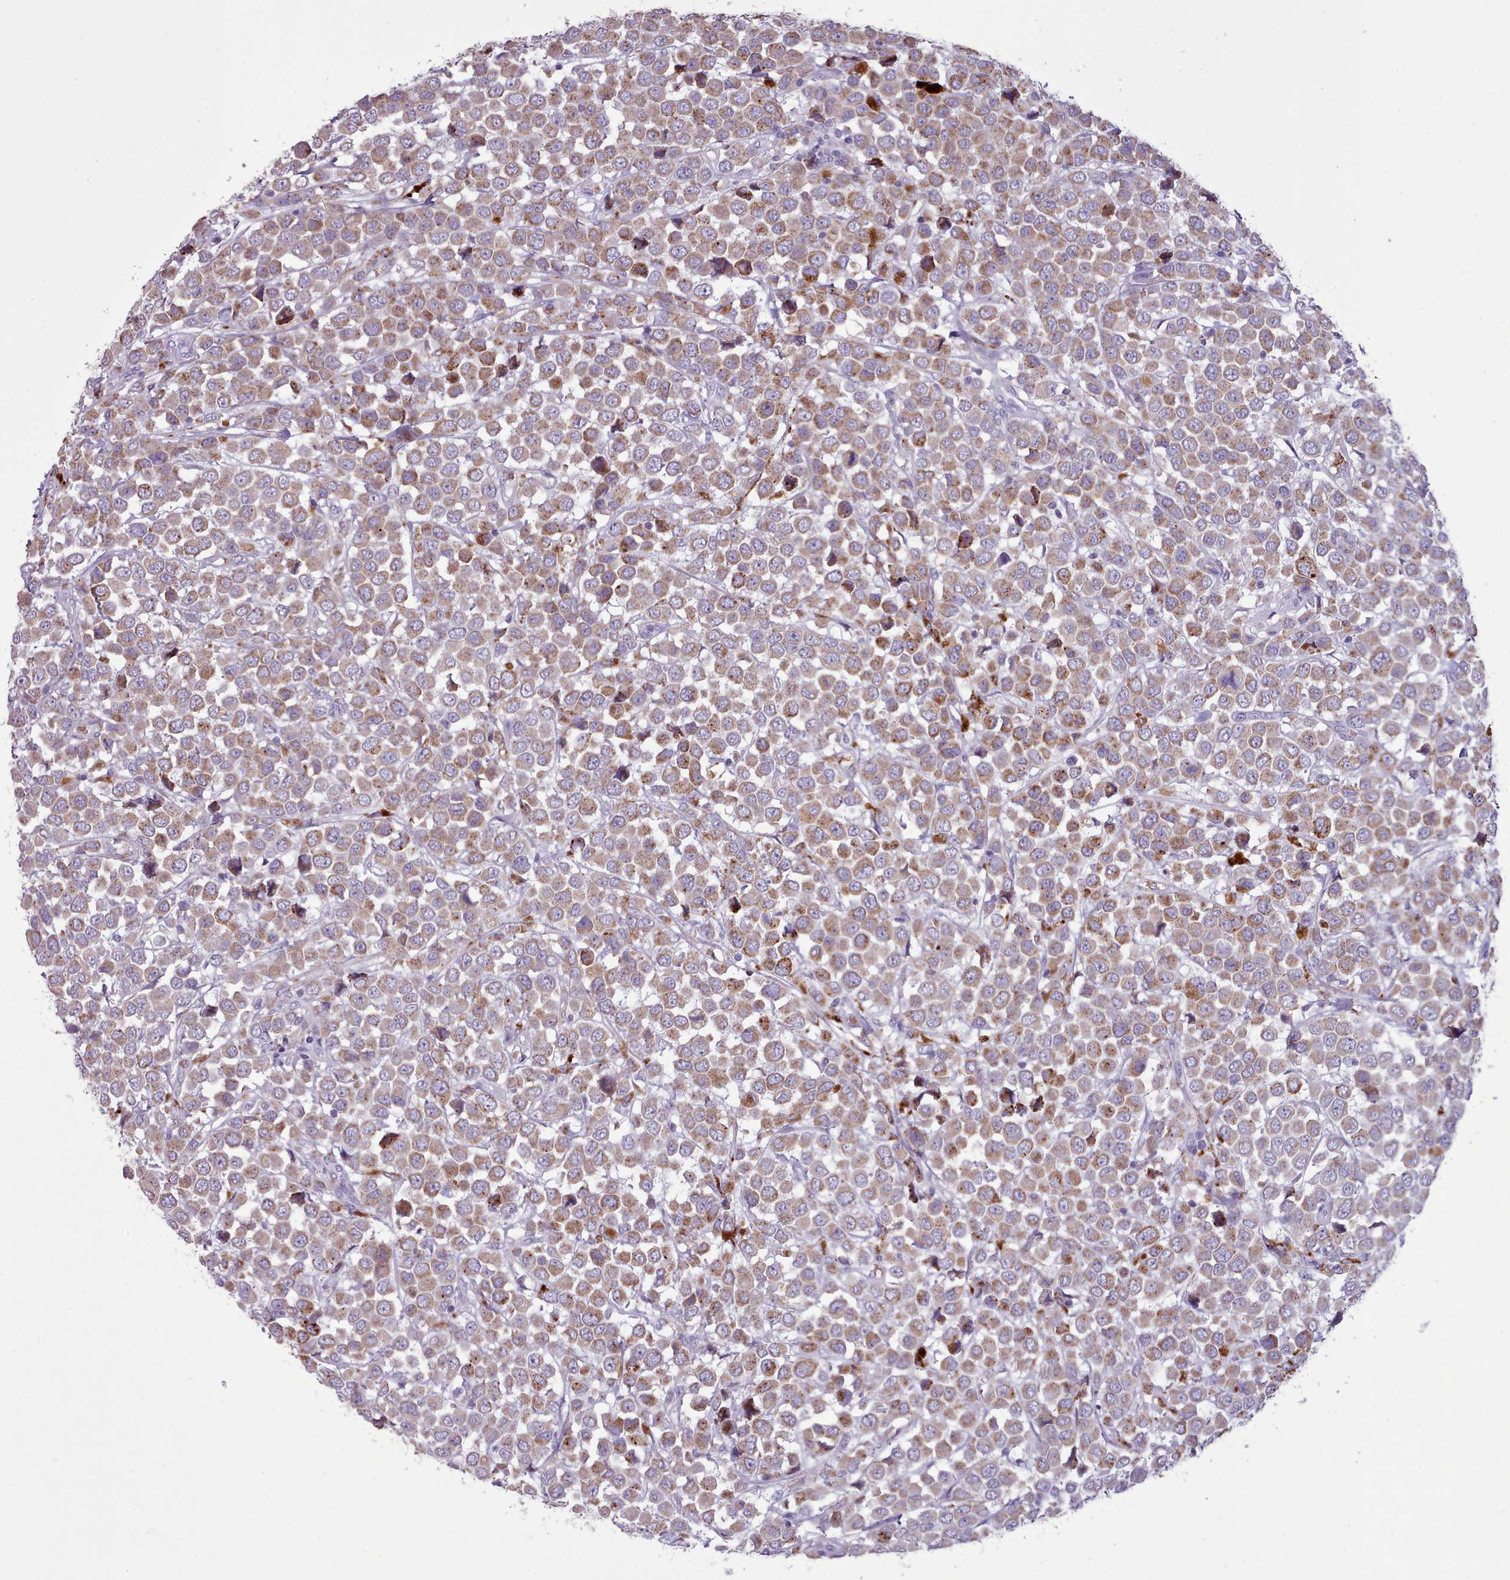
{"staining": {"intensity": "moderate", "quantity": ">75%", "location": "cytoplasmic/membranous"}, "tissue": "breast cancer", "cell_type": "Tumor cells", "image_type": "cancer", "snomed": [{"axis": "morphology", "description": "Duct carcinoma"}, {"axis": "topography", "description": "Breast"}], "caption": "Tumor cells exhibit medium levels of moderate cytoplasmic/membranous staining in approximately >75% of cells in human breast invasive ductal carcinoma.", "gene": "AK4", "patient": {"sex": "female", "age": 61}}